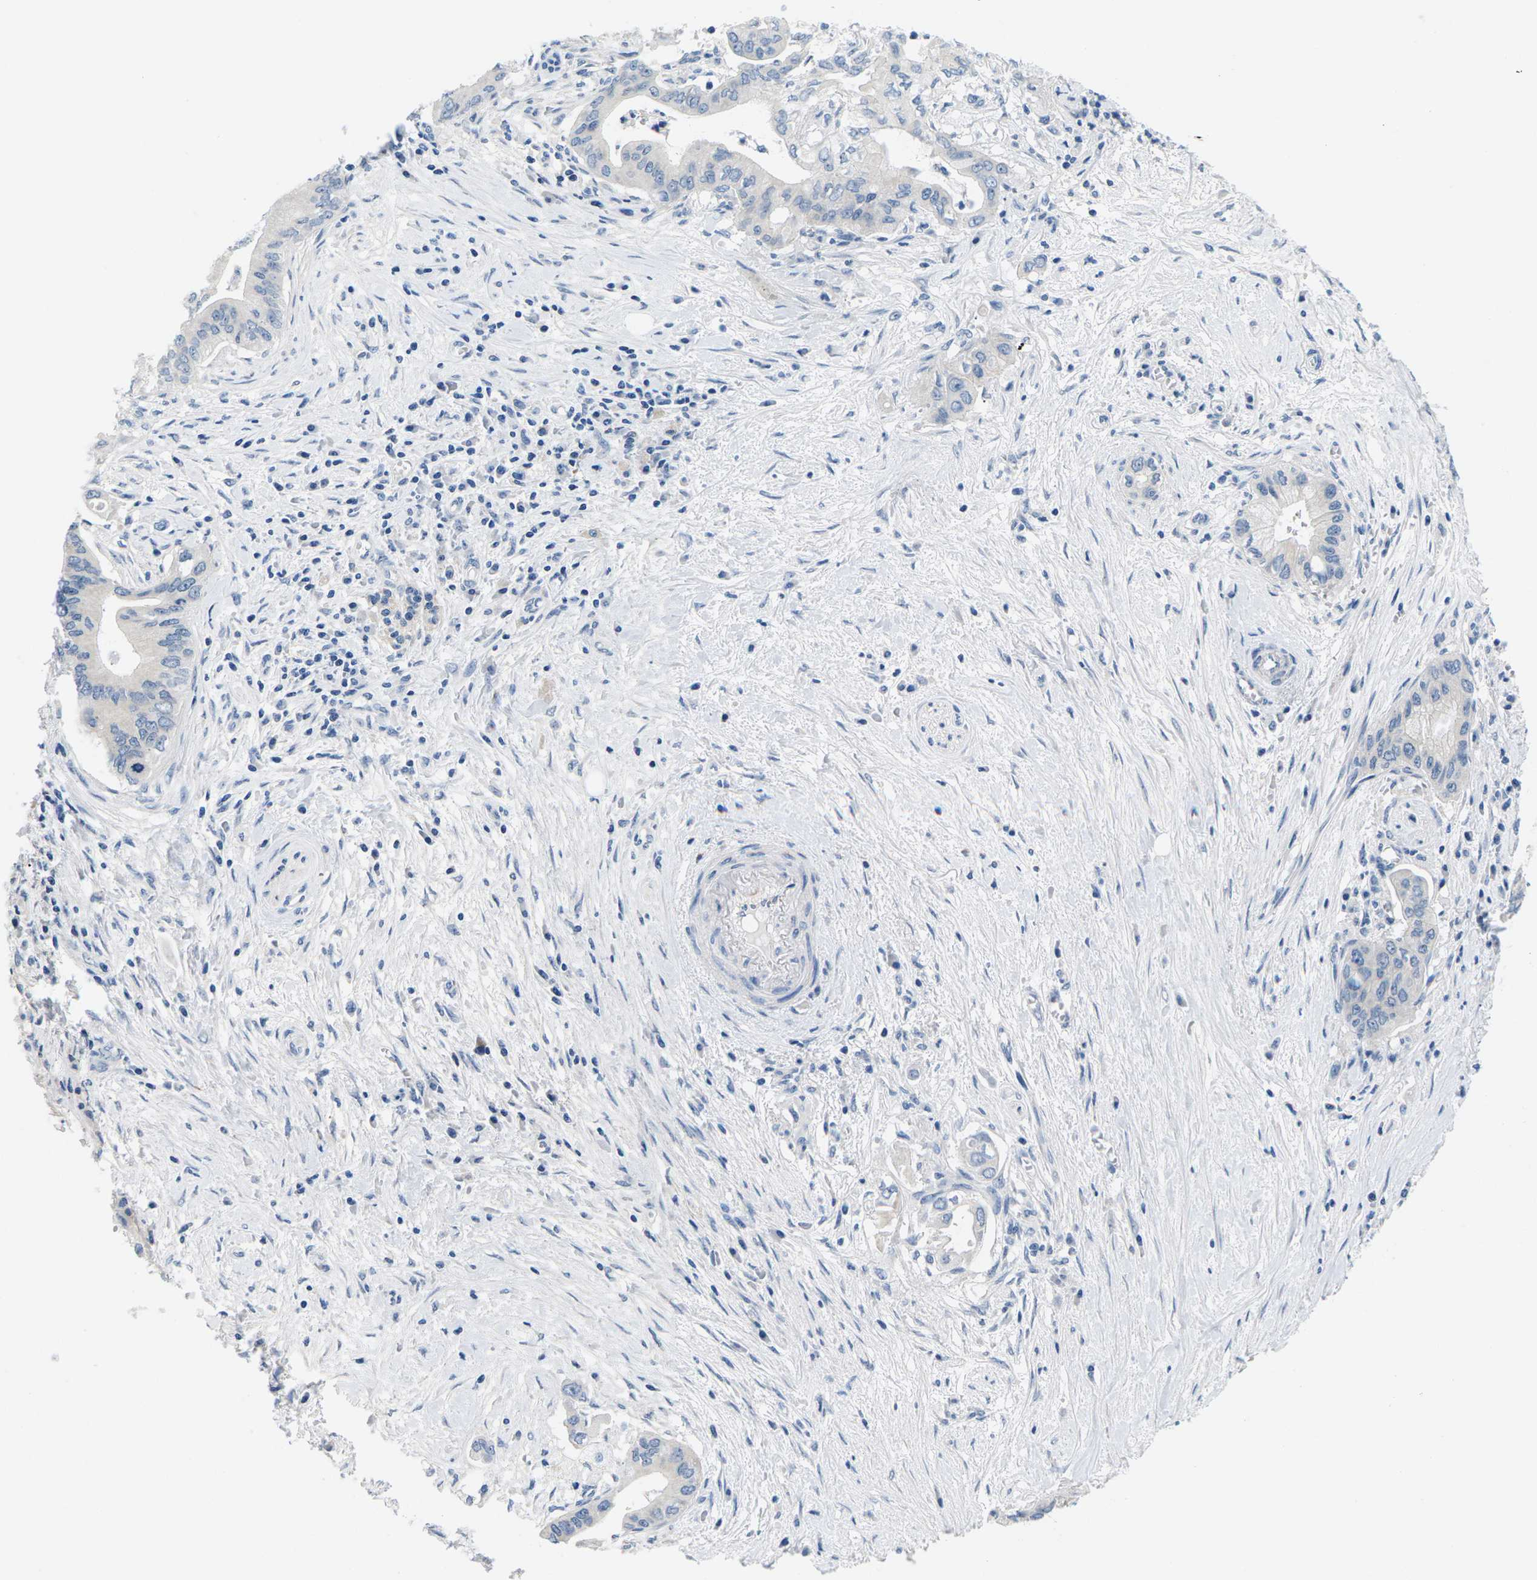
{"staining": {"intensity": "negative", "quantity": "none", "location": "none"}, "tissue": "pancreatic cancer", "cell_type": "Tumor cells", "image_type": "cancer", "snomed": [{"axis": "morphology", "description": "Adenocarcinoma, NOS"}, {"axis": "topography", "description": "Pancreas"}], "caption": "DAB immunohistochemical staining of adenocarcinoma (pancreatic) shows no significant expression in tumor cells. (IHC, brightfield microscopy, high magnification).", "gene": "TSPAN2", "patient": {"sex": "female", "age": 73}}